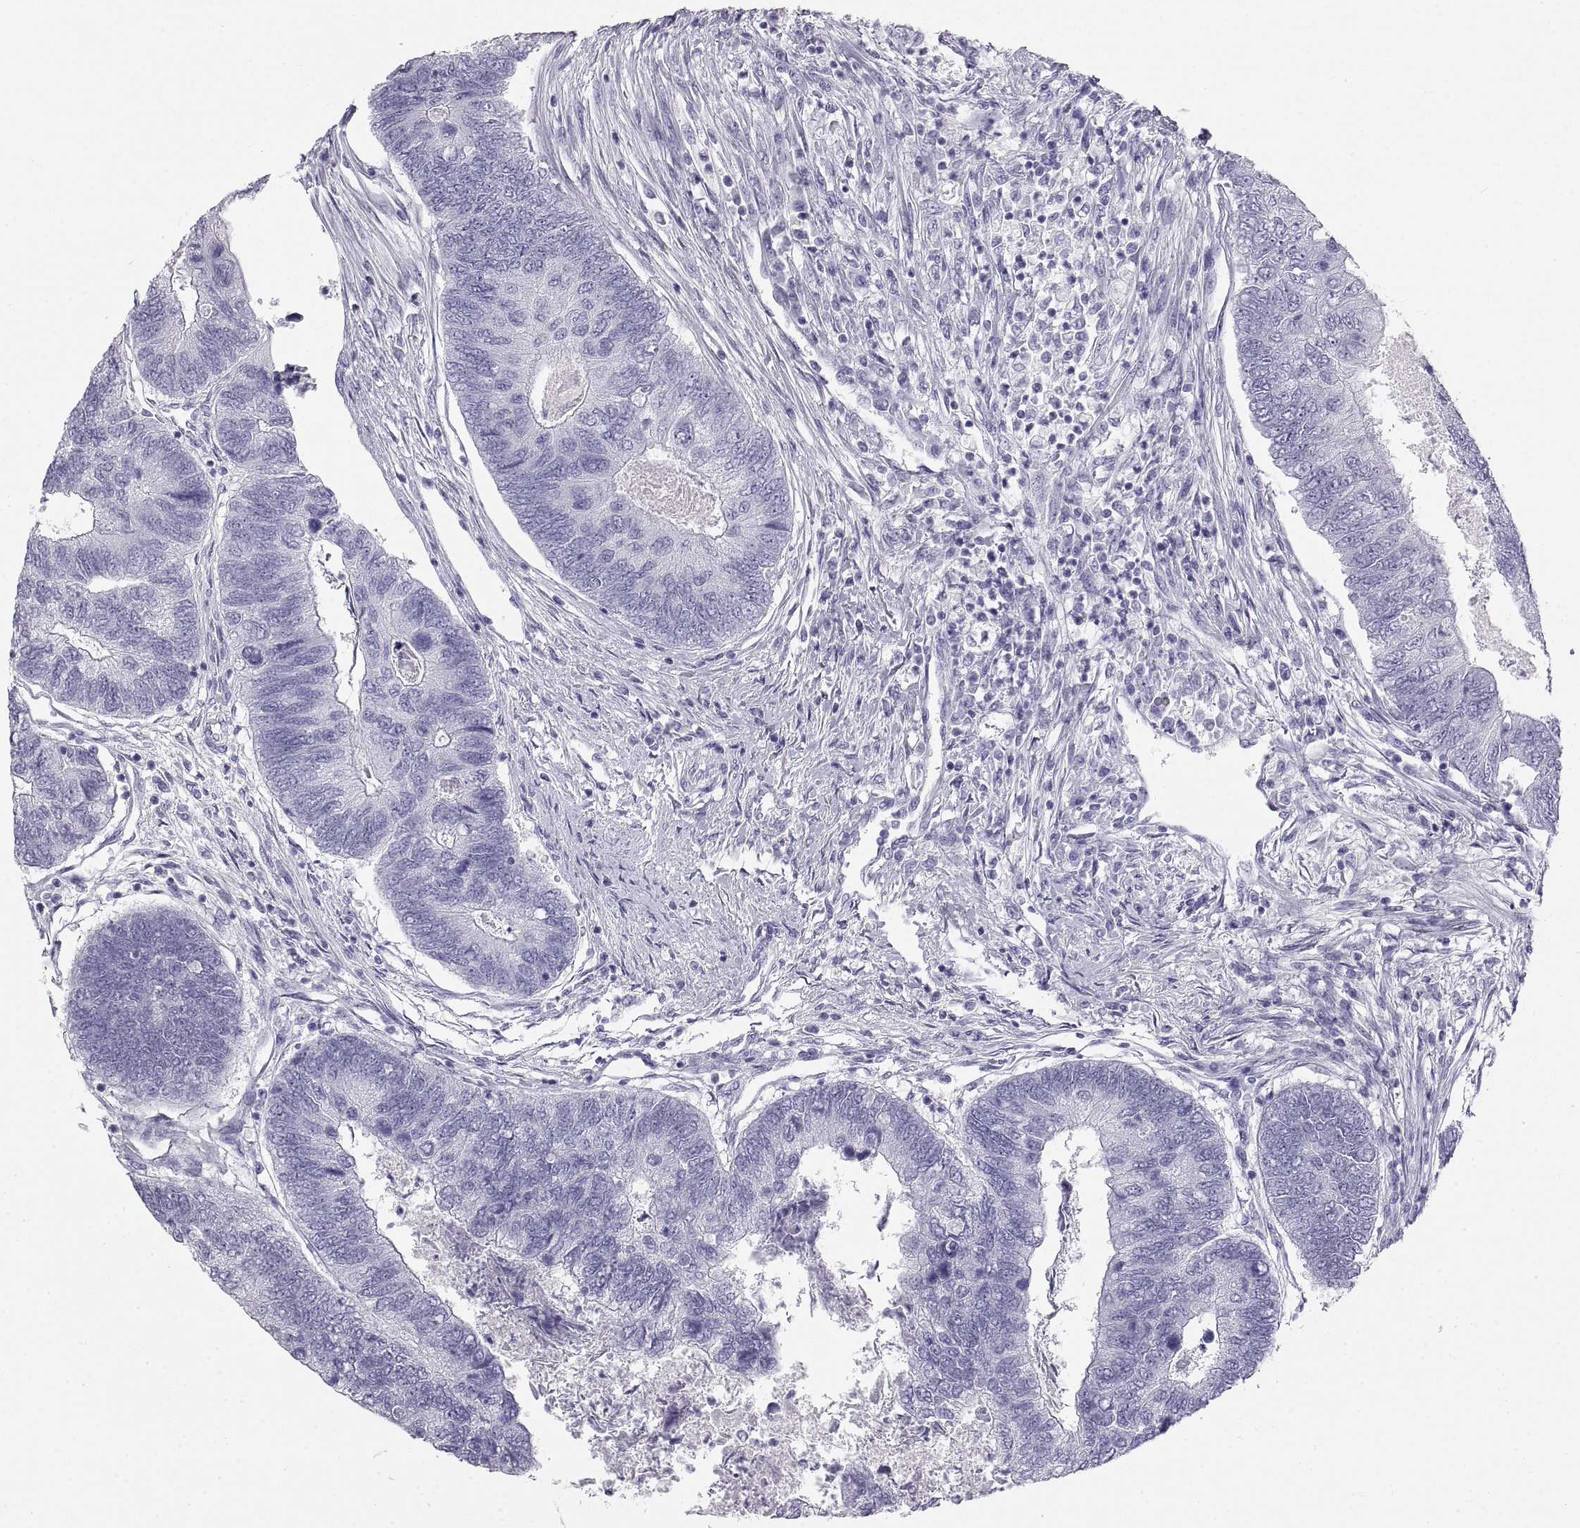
{"staining": {"intensity": "negative", "quantity": "none", "location": "none"}, "tissue": "colorectal cancer", "cell_type": "Tumor cells", "image_type": "cancer", "snomed": [{"axis": "morphology", "description": "Adenocarcinoma, NOS"}, {"axis": "topography", "description": "Colon"}], "caption": "Tumor cells show no significant protein positivity in colorectal cancer (adenocarcinoma).", "gene": "RLBP1", "patient": {"sex": "female", "age": 67}}